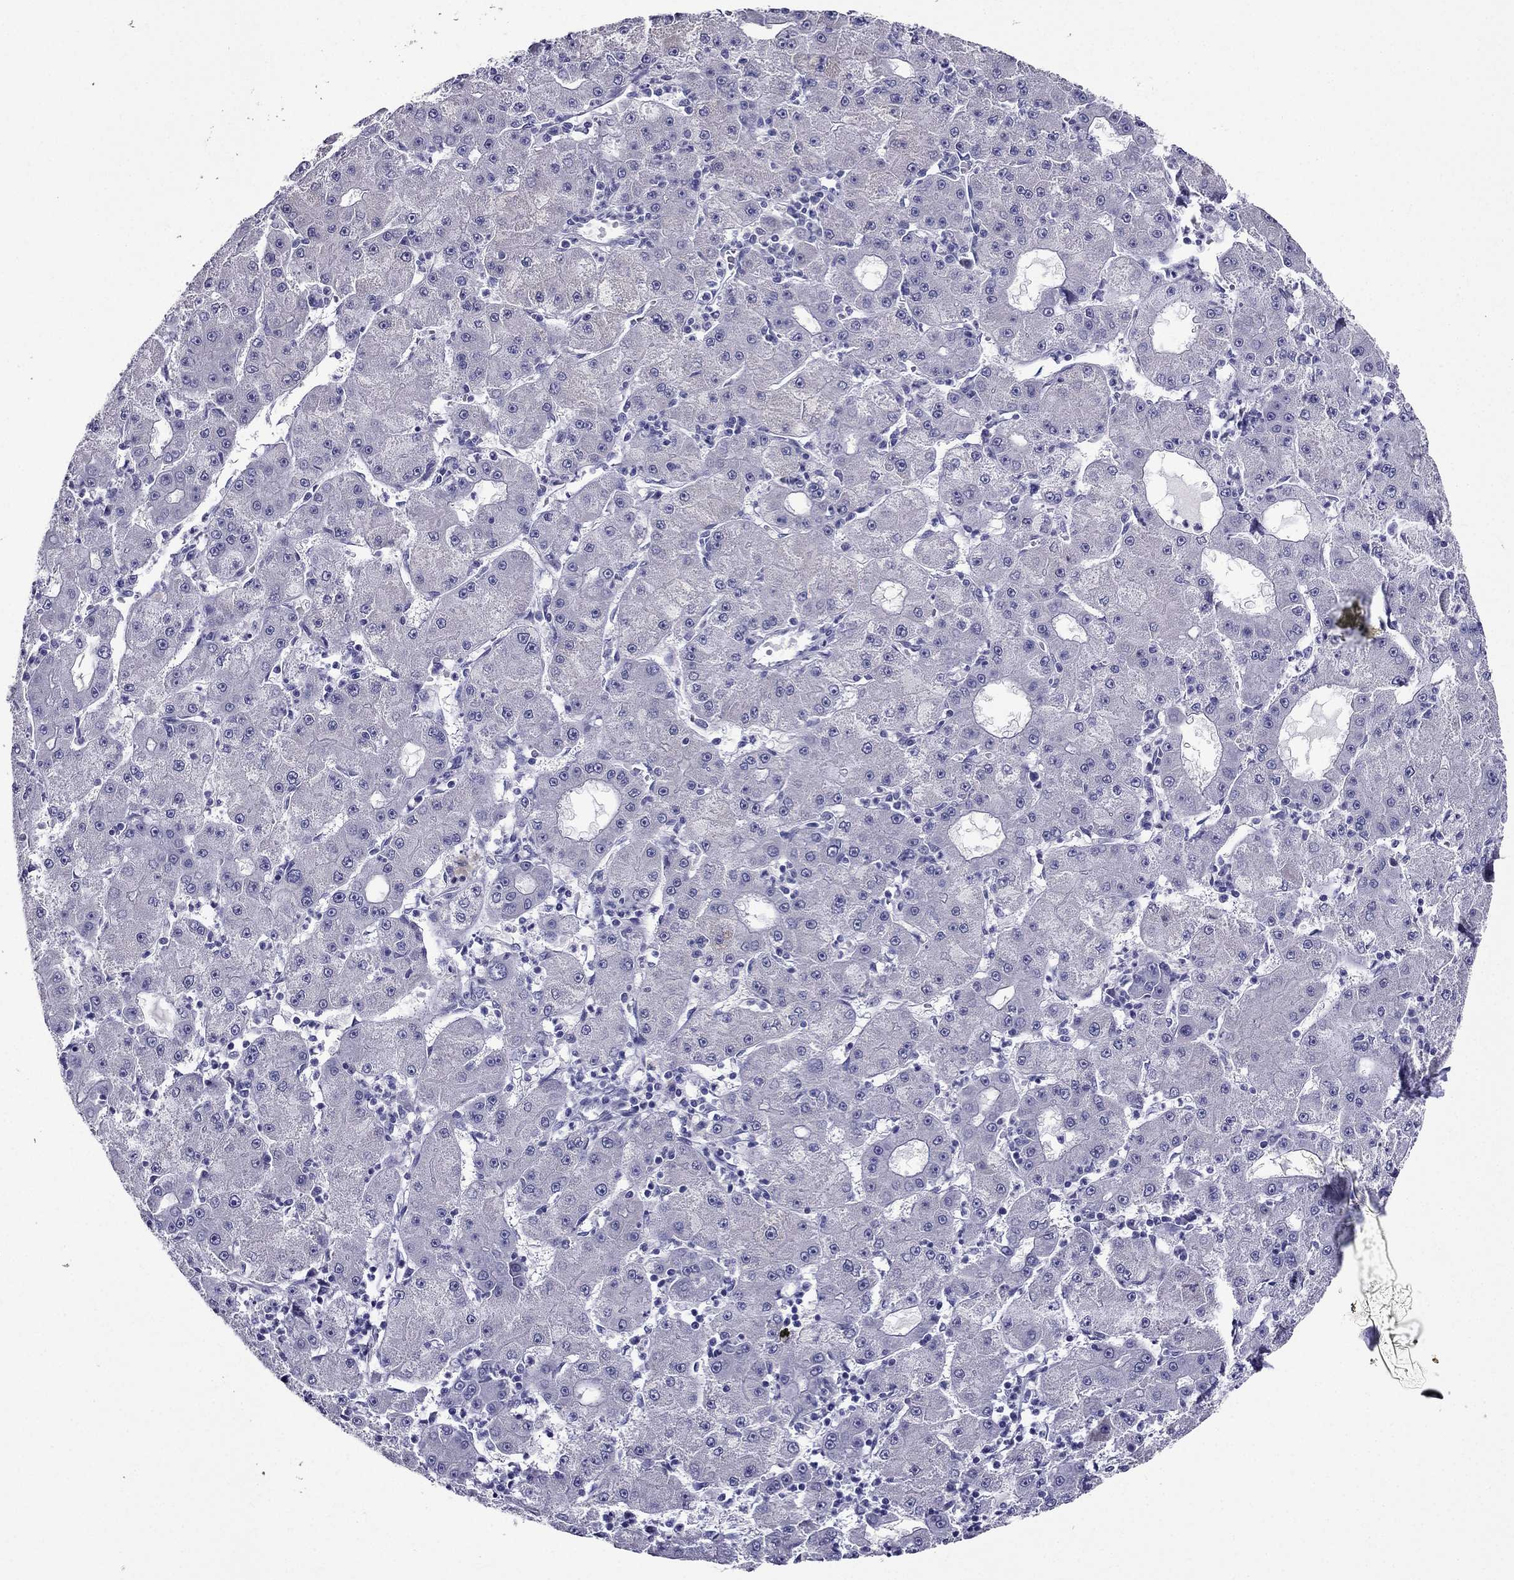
{"staining": {"intensity": "negative", "quantity": "none", "location": "none"}, "tissue": "liver cancer", "cell_type": "Tumor cells", "image_type": "cancer", "snomed": [{"axis": "morphology", "description": "Carcinoma, Hepatocellular, NOS"}, {"axis": "topography", "description": "Liver"}], "caption": "This is a micrograph of immunohistochemistry staining of liver hepatocellular carcinoma, which shows no positivity in tumor cells.", "gene": "ZNF541", "patient": {"sex": "male", "age": 73}}